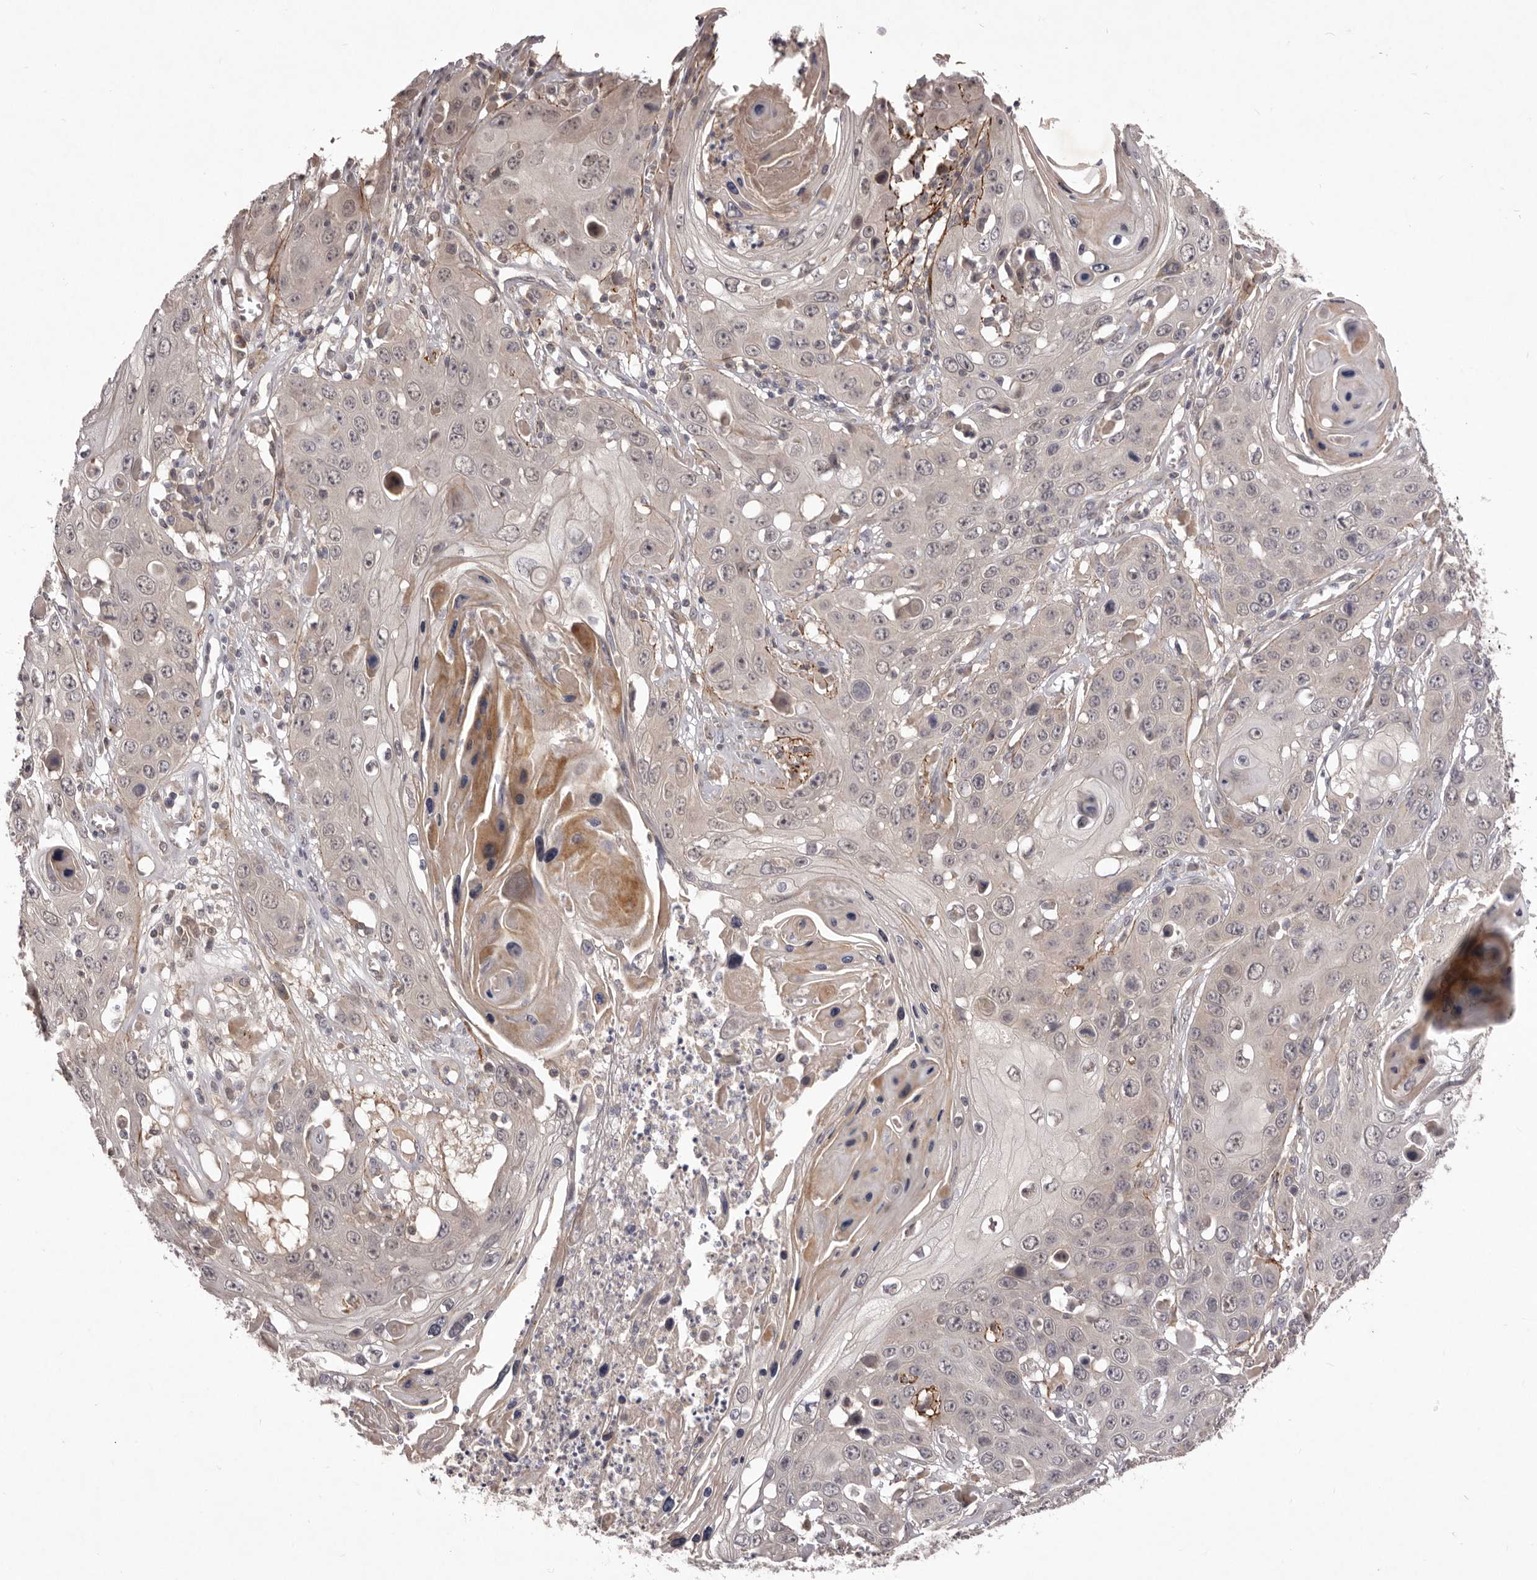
{"staining": {"intensity": "negative", "quantity": "none", "location": "none"}, "tissue": "skin cancer", "cell_type": "Tumor cells", "image_type": "cancer", "snomed": [{"axis": "morphology", "description": "Squamous cell carcinoma, NOS"}, {"axis": "topography", "description": "Skin"}], "caption": "The immunohistochemistry image has no significant expression in tumor cells of skin squamous cell carcinoma tissue.", "gene": "HBS1L", "patient": {"sex": "male", "age": 55}}